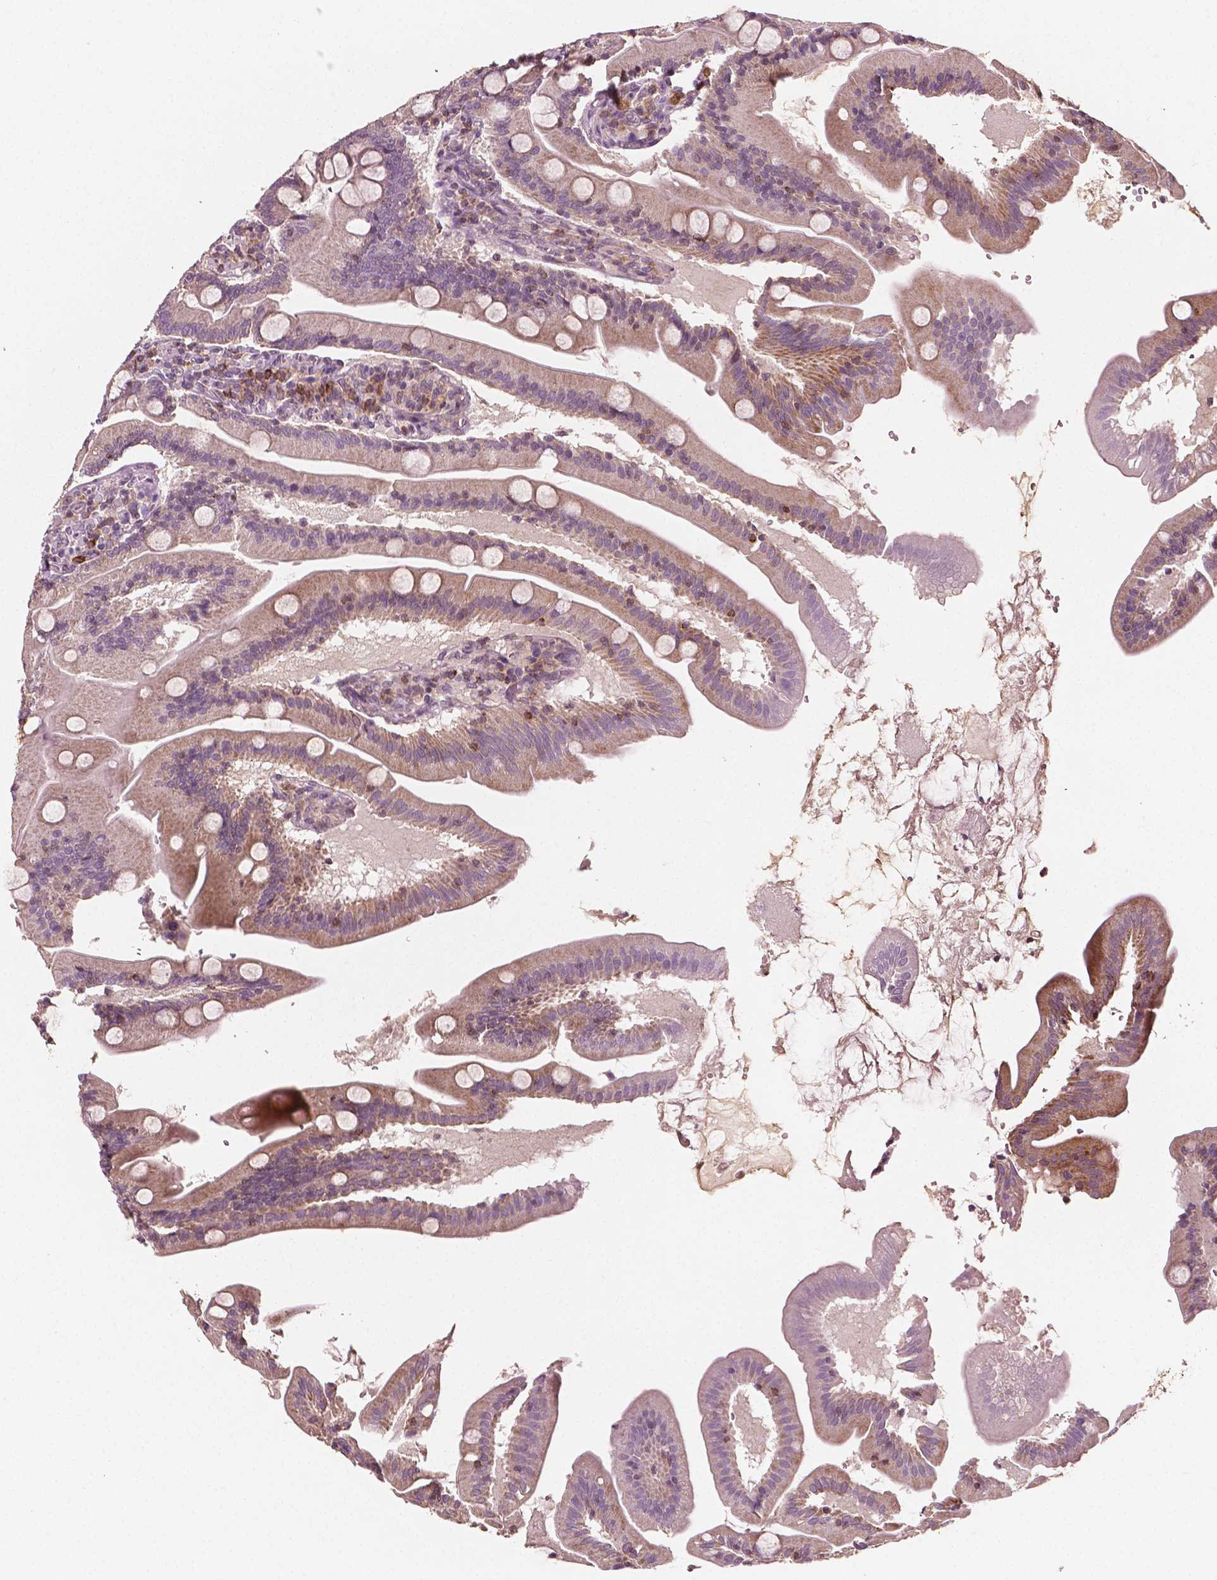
{"staining": {"intensity": "moderate", "quantity": ">75%", "location": "cytoplasmic/membranous"}, "tissue": "small intestine", "cell_type": "Glandular cells", "image_type": "normal", "snomed": [{"axis": "morphology", "description": "Normal tissue, NOS"}, {"axis": "topography", "description": "Small intestine"}], "caption": "Small intestine stained with a brown dye exhibits moderate cytoplasmic/membranous positive positivity in about >75% of glandular cells.", "gene": "MCL1", "patient": {"sex": "male", "age": 37}}